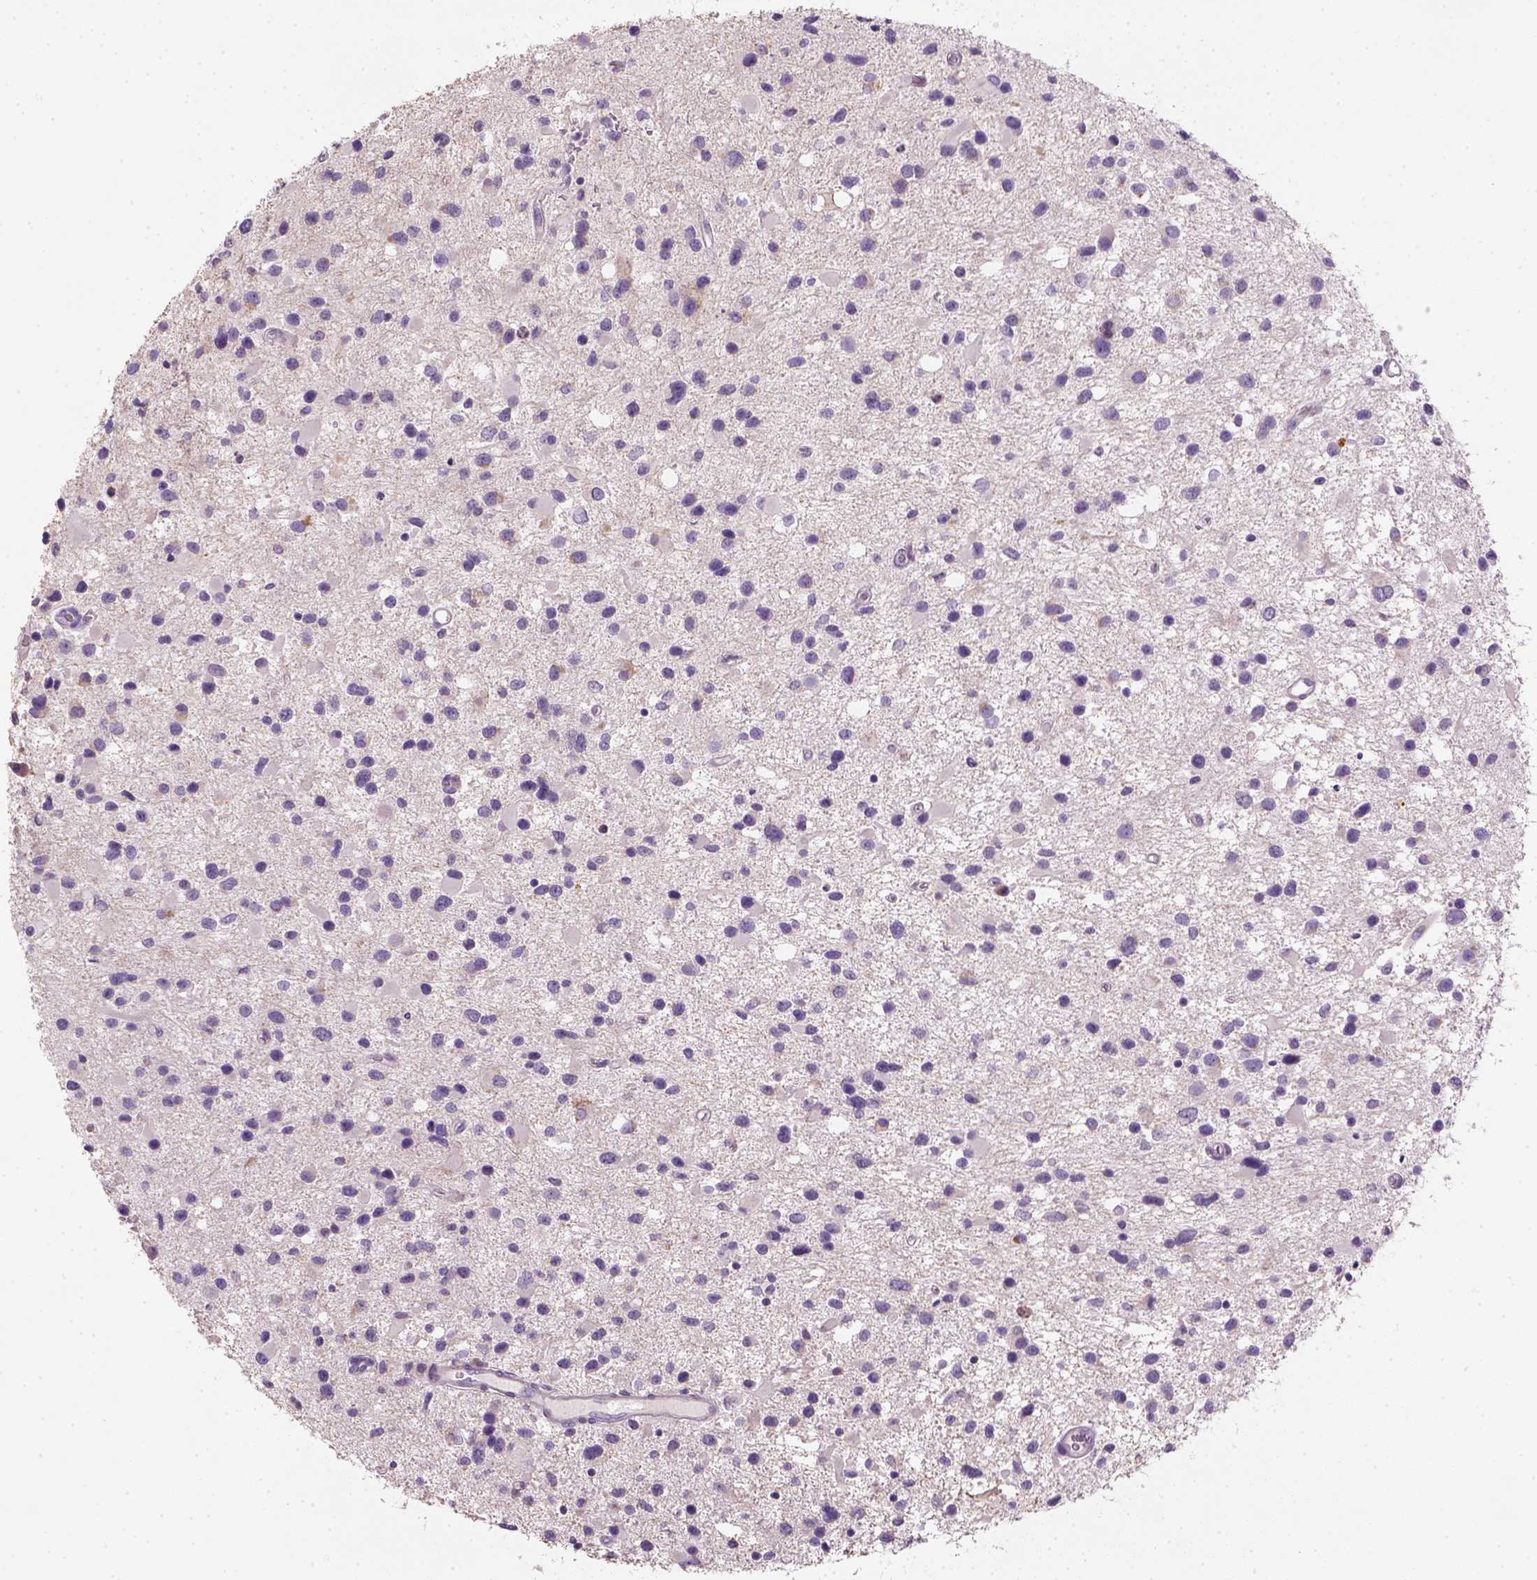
{"staining": {"intensity": "negative", "quantity": "none", "location": "none"}, "tissue": "glioma", "cell_type": "Tumor cells", "image_type": "cancer", "snomed": [{"axis": "morphology", "description": "Glioma, malignant, Low grade"}, {"axis": "topography", "description": "Brain"}], "caption": "The IHC histopathology image has no significant staining in tumor cells of low-grade glioma (malignant) tissue. The staining was performed using DAB (3,3'-diaminobenzidine) to visualize the protein expression in brown, while the nuclei were stained in blue with hematoxylin (Magnification: 20x).", "gene": "NUDT6", "patient": {"sex": "female", "age": 32}}